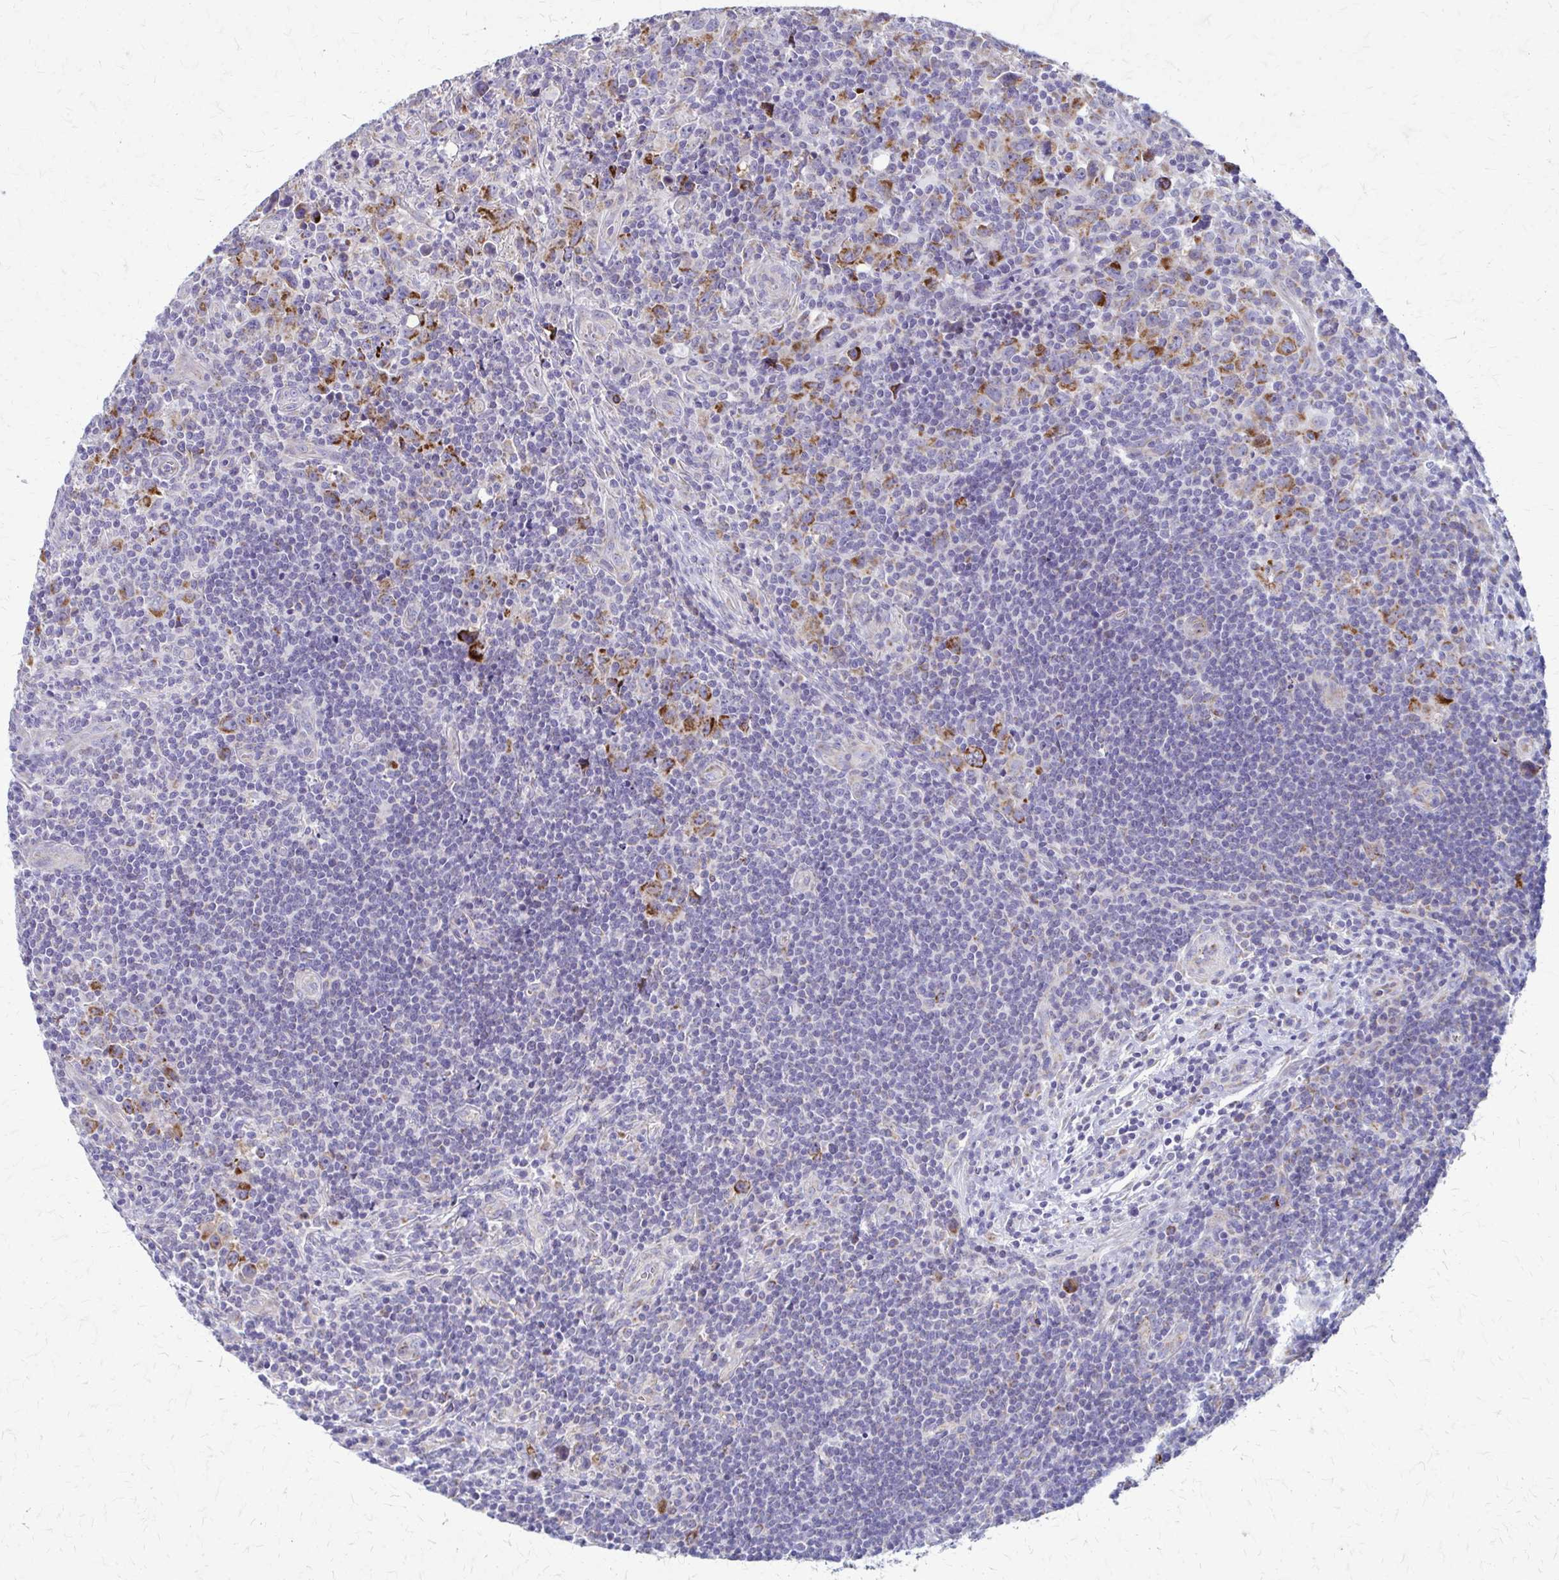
{"staining": {"intensity": "moderate", "quantity": ">75%", "location": "cytoplasmic/membranous"}, "tissue": "lymphoma", "cell_type": "Tumor cells", "image_type": "cancer", "snomed": [{"axis": "morphology", "description": "Hodgkin's disease, NOS"}, {"axis": "topography", "description": "Lymph node"}], "caption": "A medium amount of moderate cytoplasmic/membranous positivity is appreciated in about >75% of tumor cells in lymphoma tissue.", "gene": "SAMD13", "patient": {"sex": "female", "age": 18}}